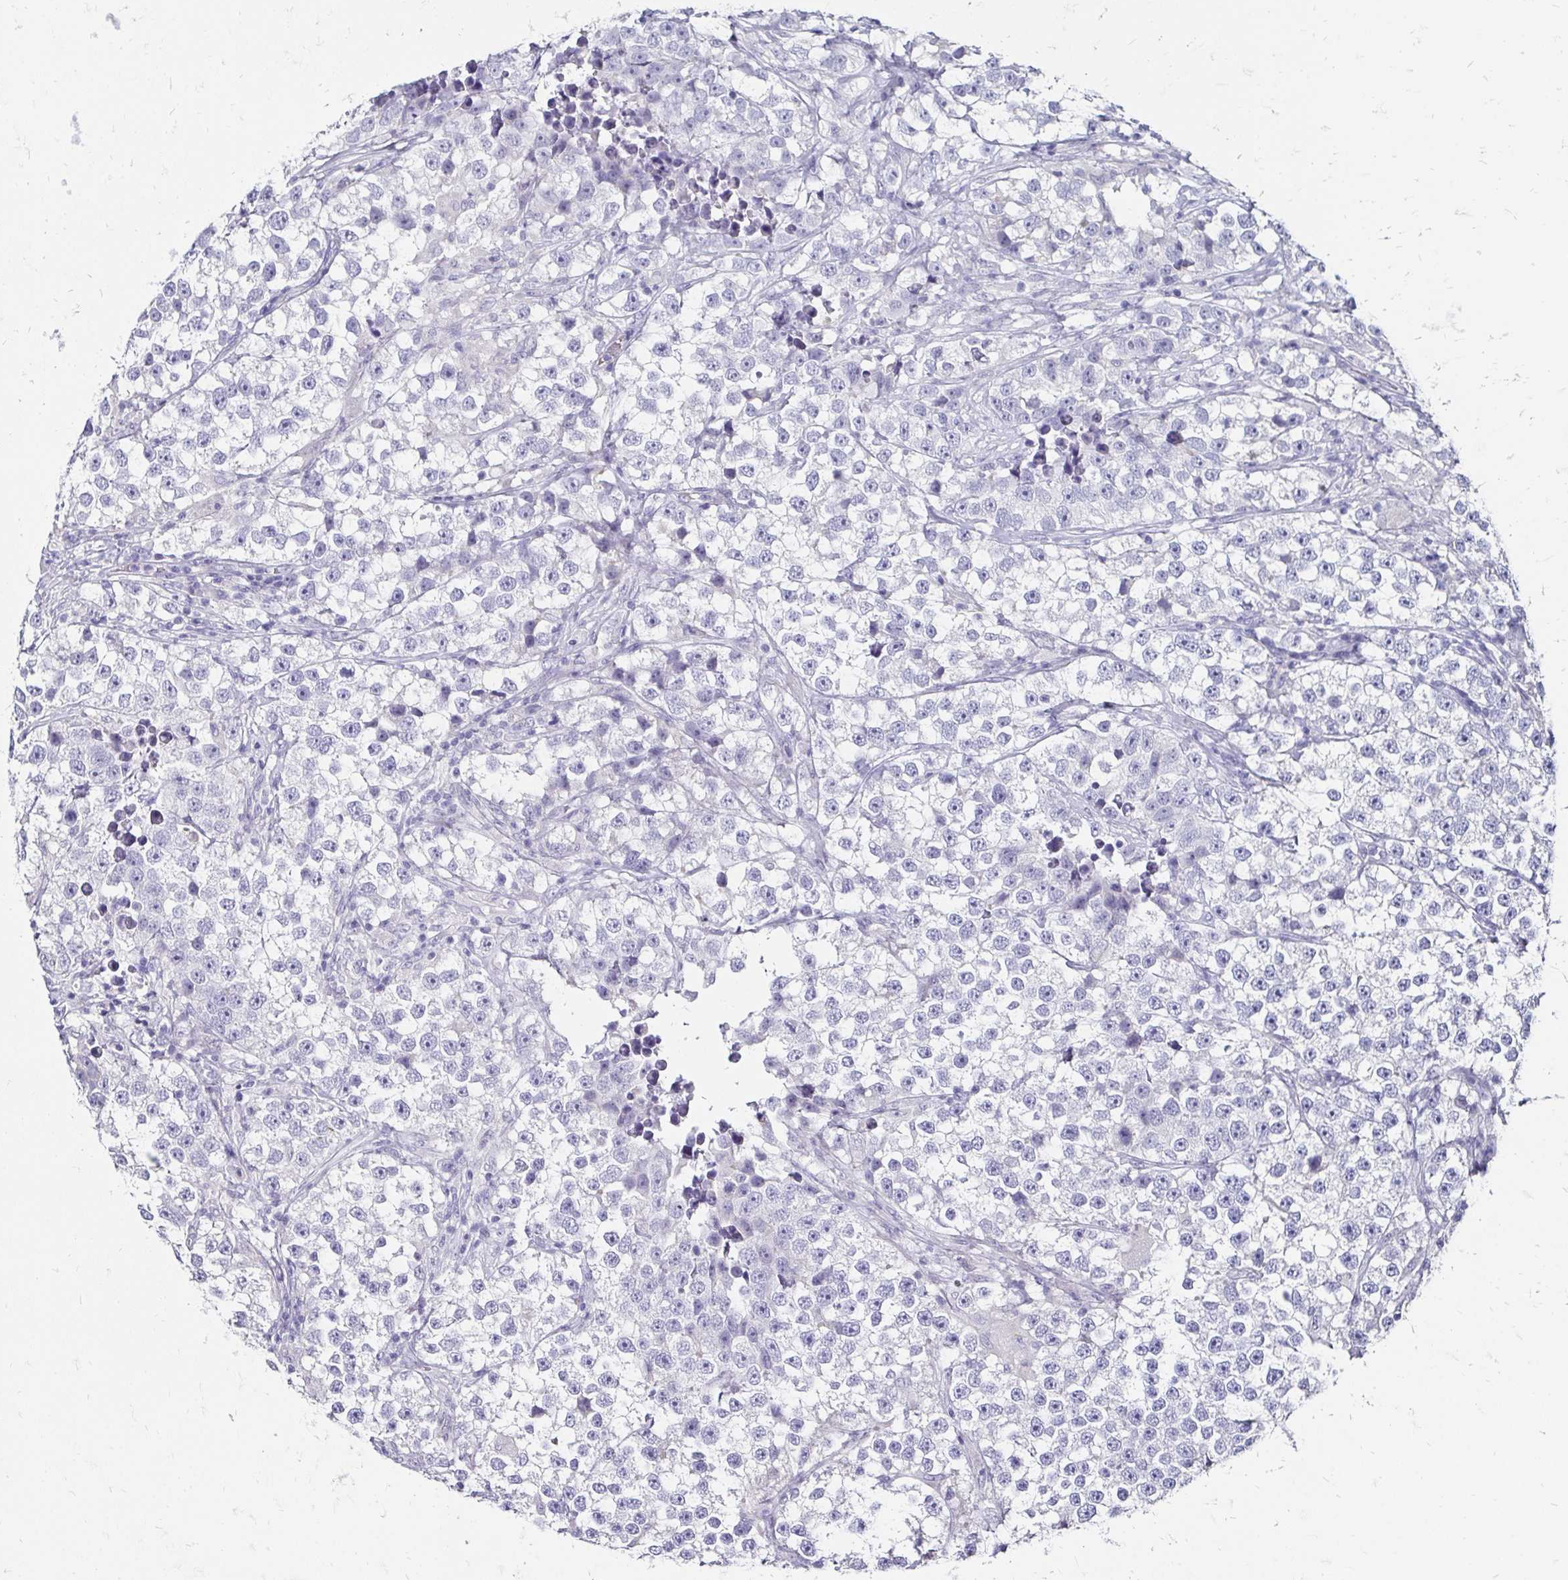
{"staining": {"intensity": "negative", "quantity": "none", "location": "none"}, "tissue": "testis cancer", "cell_type": "Tumor cells", "image_type": "cancer", "snomed": [{"axis": "morphology", "description": "Seminoma, NOS"}, {"axis": "topography", "description": "Testis"}], "caption": "Micrograph shows no protein expression in tumor cells of testis seminoma tissue.", "gene": "SCG3", "patient": {"sex": "male", "age": 46}}